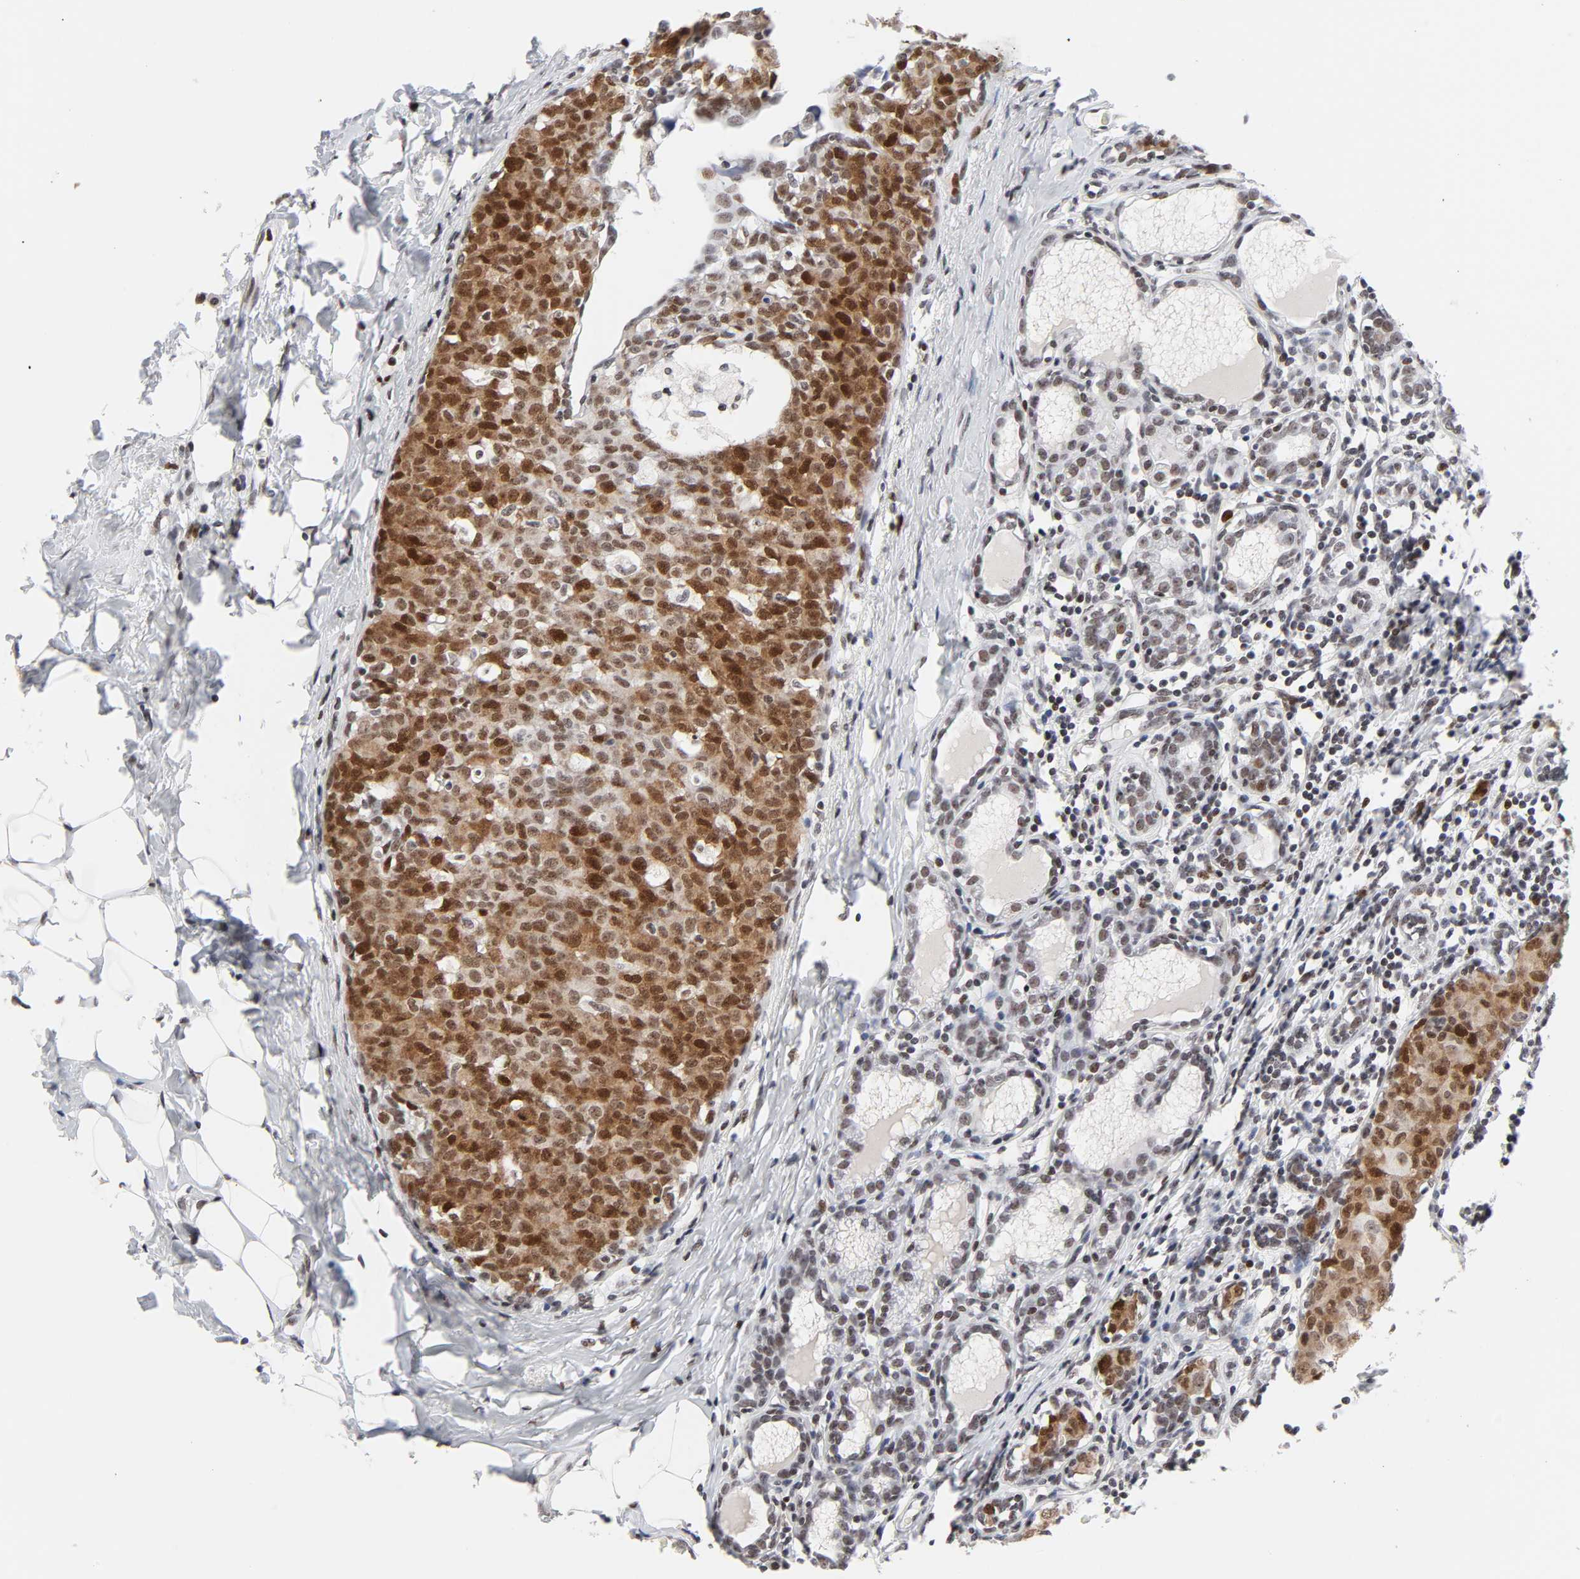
{"staining": {"intensity": "moderate", "quantity": "25%-75%", "location": "nuclear"}, "tissue": "breast cancer", "cell_type": "Tumor cells", "image_type": "cancer", "snomed": [{"axis": "morphology", "description": "Duct carcinoma"}, {"axis": "topography", "description": "Breast"}], "caption": "Immunohistochemical staining of breast infiltrating ductal carcinoma displays medium levels of moderate nuclear protein expression in about 25%-75% of tumor cells.", "gene": "RFC4", "patient": {"sex": "female", "age": 40}}